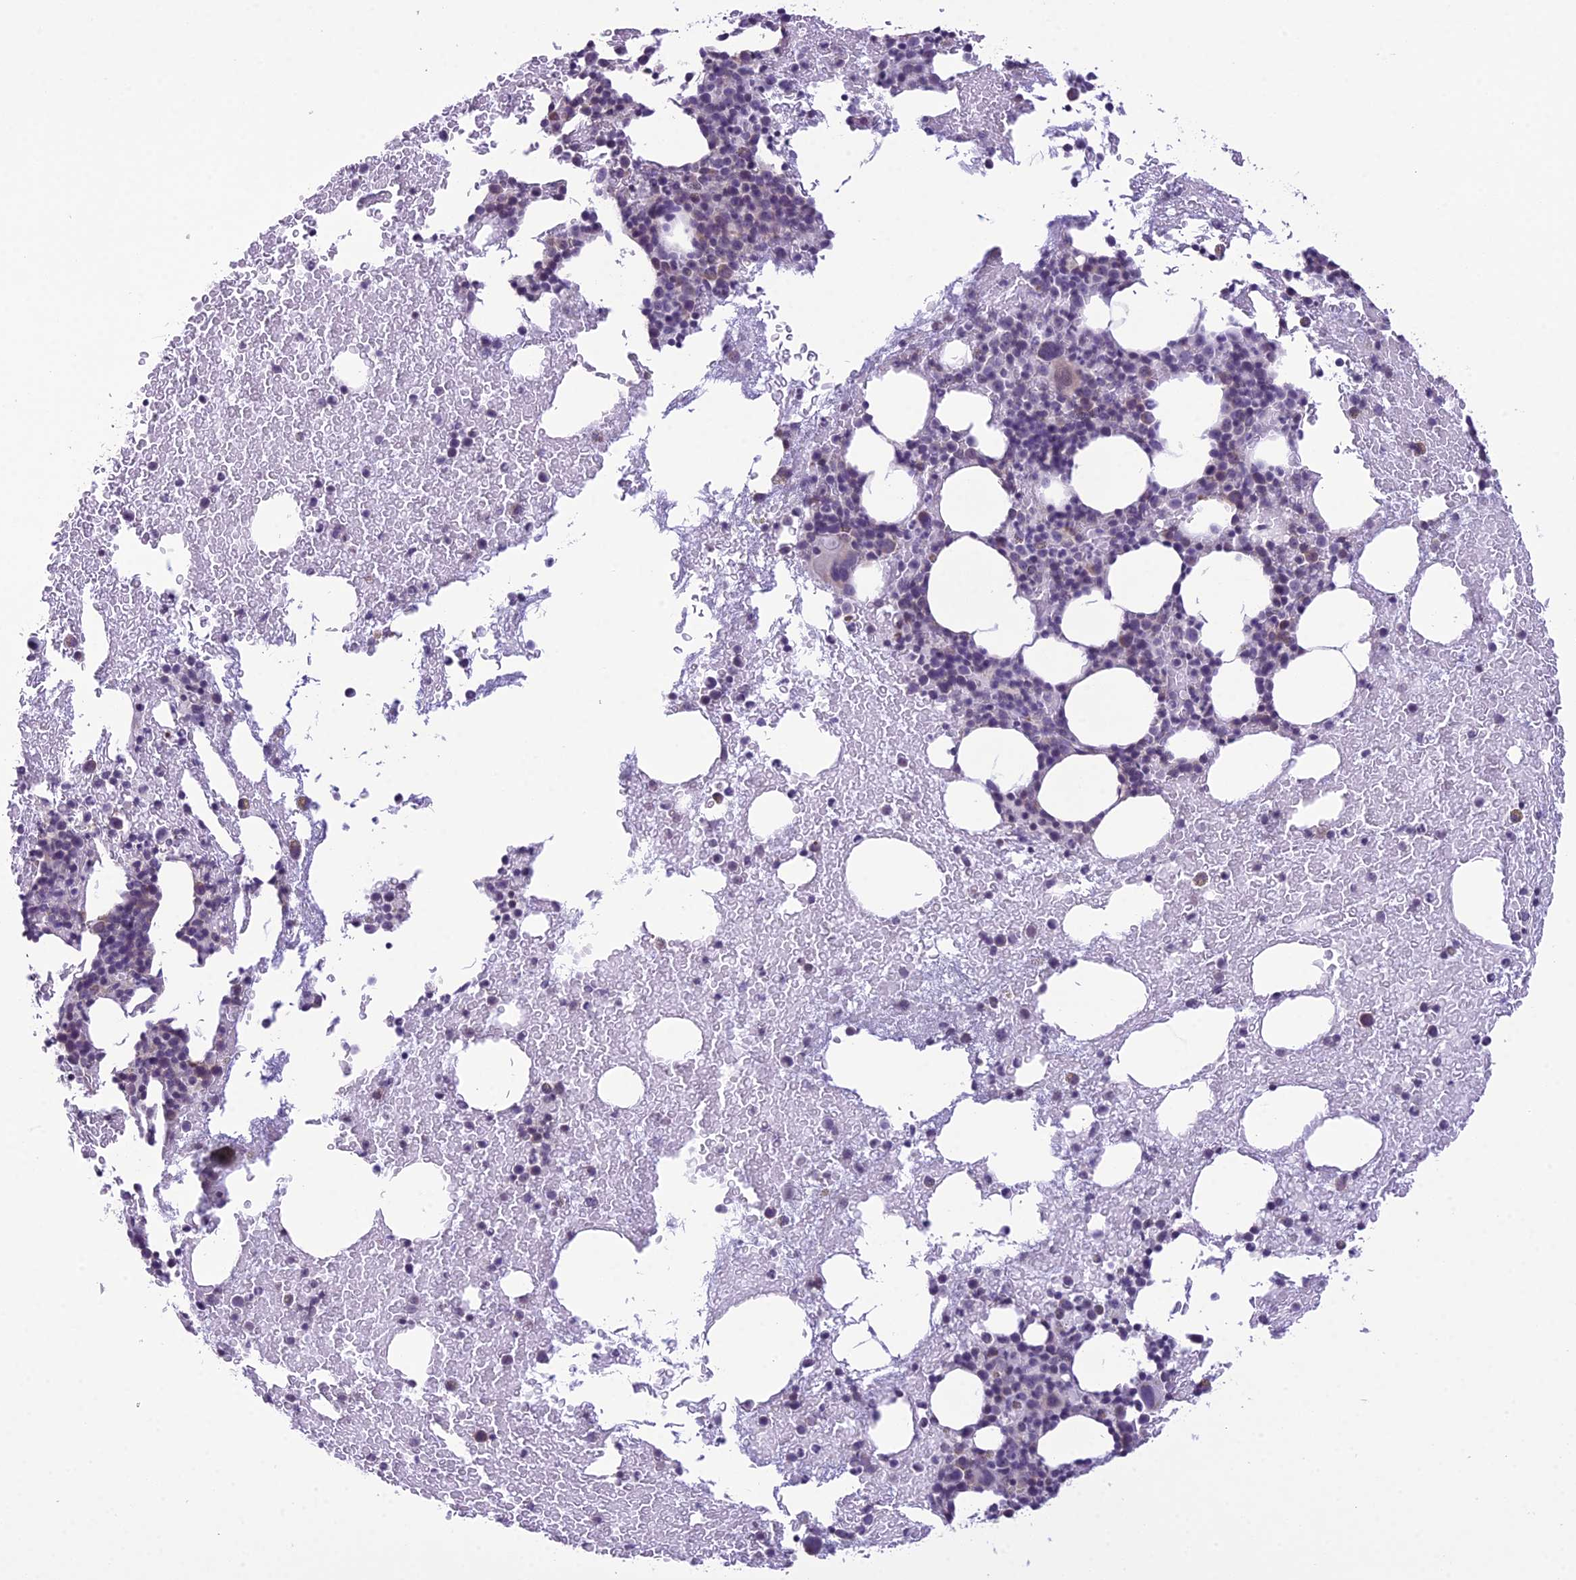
{"staining": {"intensity": "moderate", "quantity": "<25%", "location": "cytoplasmic/membranous"}, "tissue": "bone marrow", "cell_type": "Hematopoietic cells", "image_type": "normal", "snomed": [{"axis": "morphology", "description": "Normal tissue, NOS"}, {"axis": "topography", "description": "Bone marrow"}], "caption": "Immunohistochemistry (DAB (3,3'-diaminobenzidine)) staining of benign bone marrow displays moderate cytoplasmic/membranous protein expression in approximately <25% of hematopoietic cells.", "gene": "RPS26", "patient": {"sex": "male", "age": 57}}